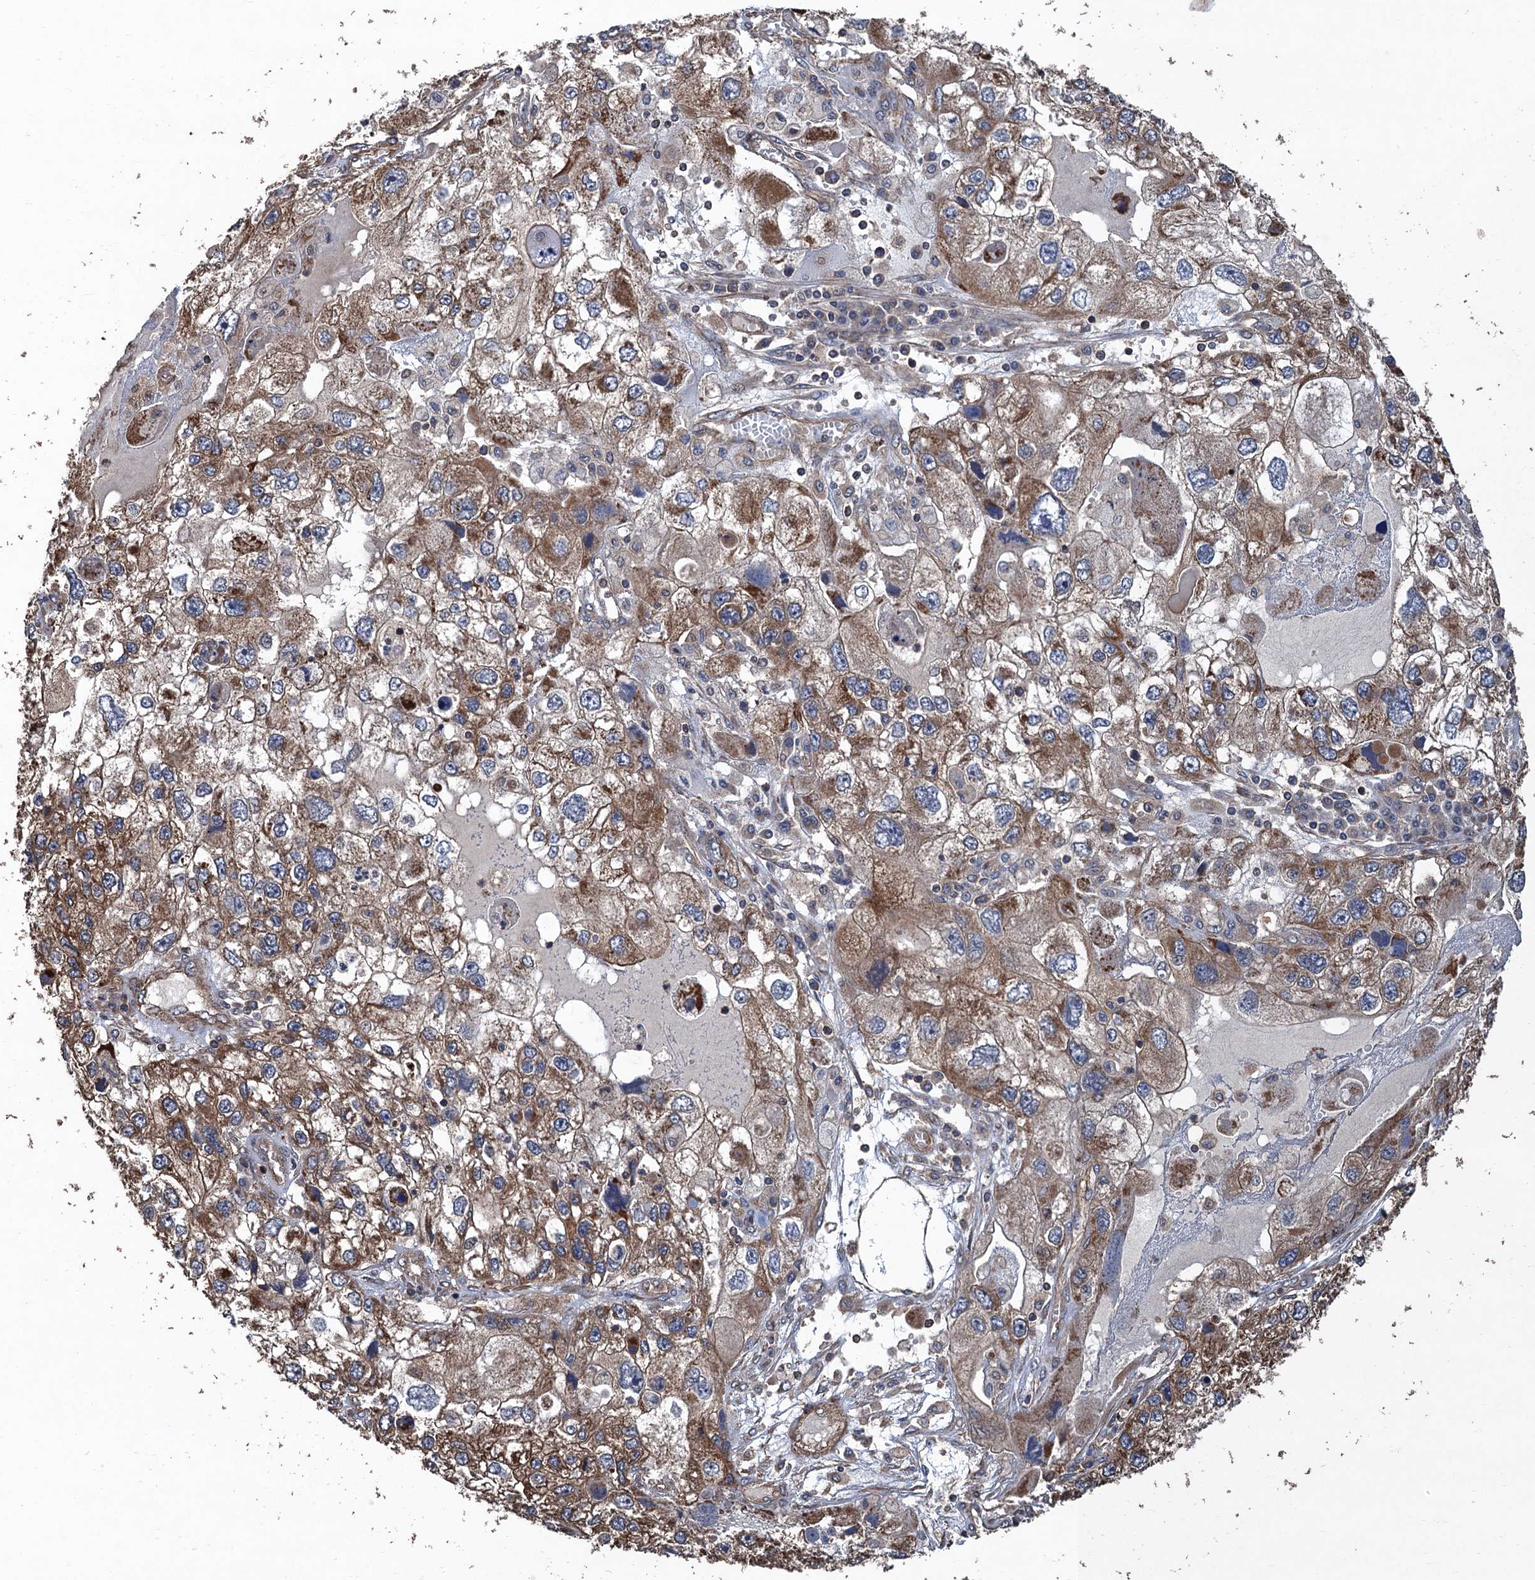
{"staining": {"intensity": "moderate", "quantity": ">75%", "location": "cytoplasmic/membranous"}, "tissue": "endometrial cancer", "cell_type": "Tumor cells", "image_type": "cancer", "snomed": [{"axis": "morphology", "description": "Adenocarcinoma, NOS"}, {"axis": "topography", "description": "Endometrium"}], "caption": "Immunohistochemical staining of adenocarcinoma (endometrial) demonstrates medium levels of moderate cytoplasmic/membranous expression in approximately >75% of tumor cells.", "gene": "PPP4R1", "patient": {"sex": "female", "age": 49}}